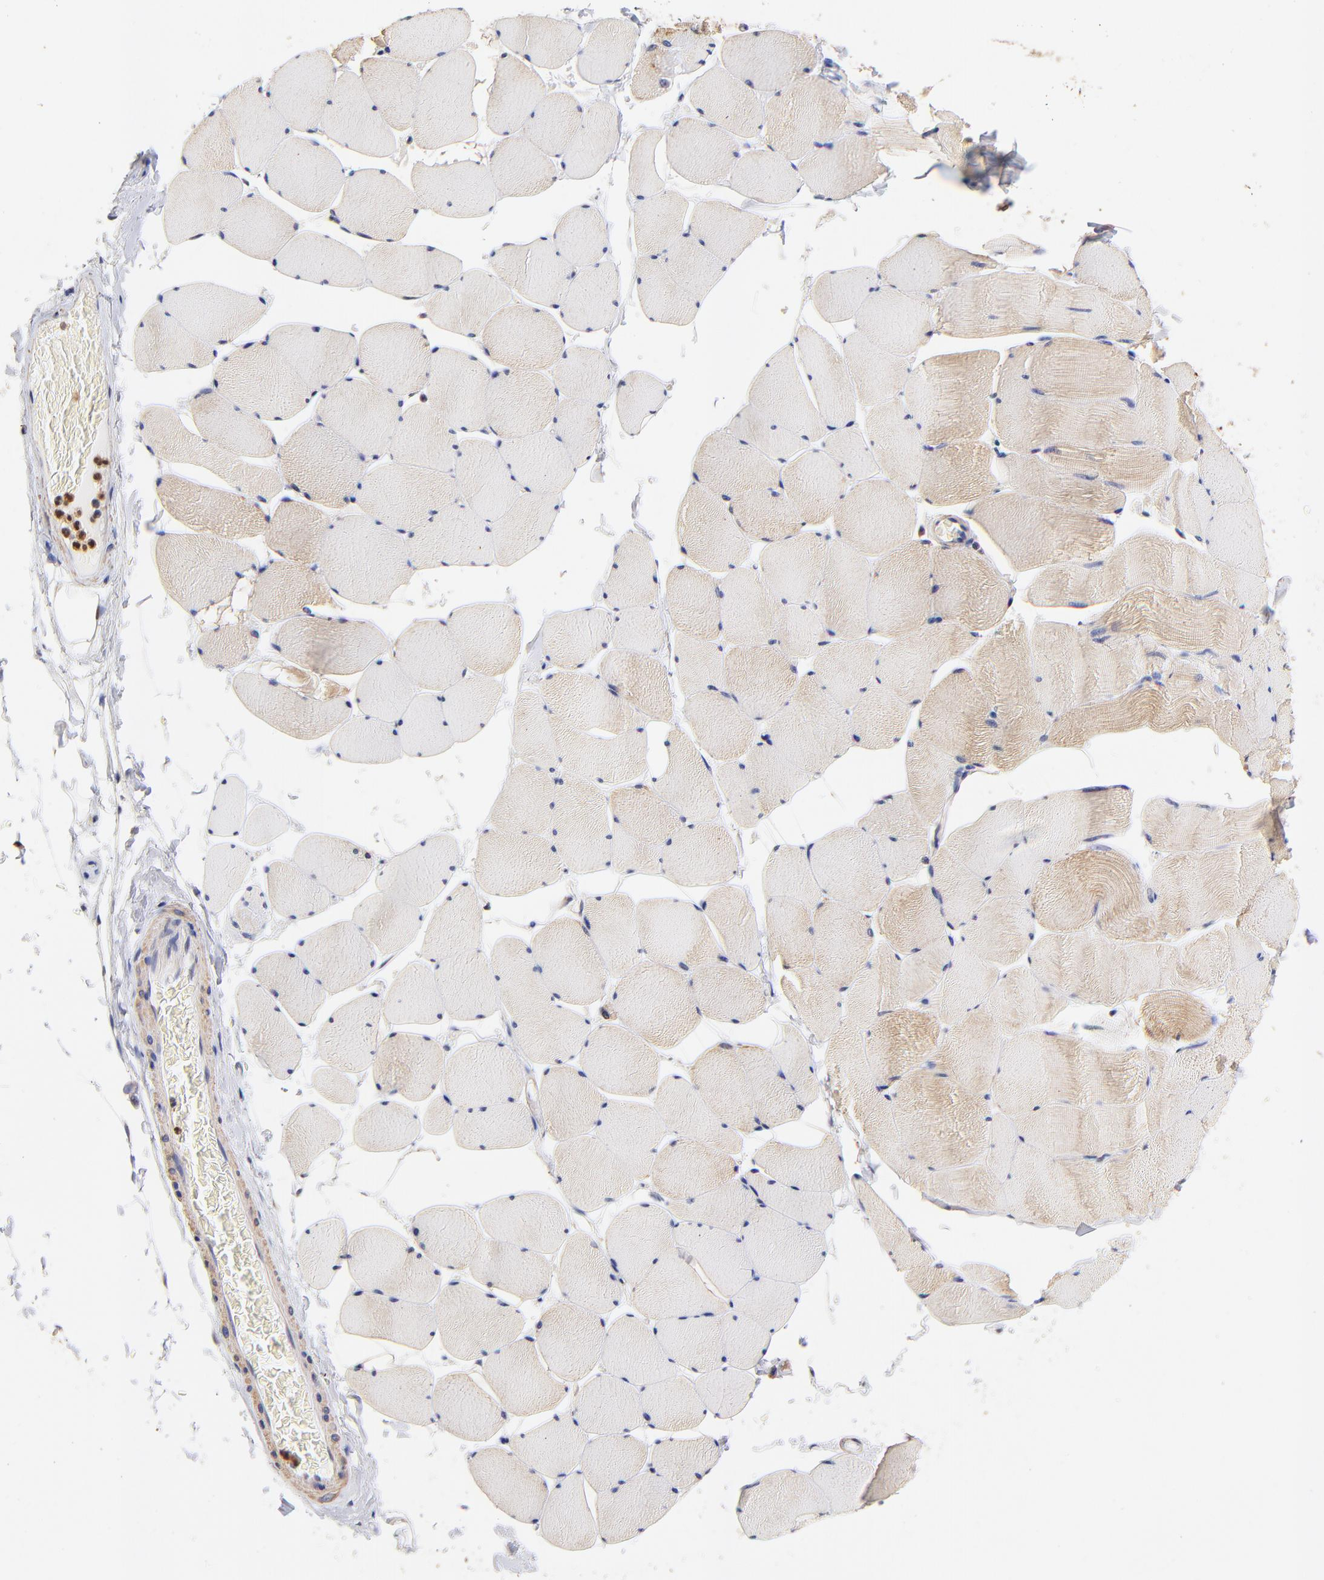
{"staining": {"intensity": "moderate", "quantity": "25%-75%", "location": "cytoplasmic/membranous"}, "tissue": "skeletal muscle", "cell_type": "Myocytes", "image_type": "normal", "snomed": [{"axis": "morphology", "description": "Normal tissue, NOS"}, {"axis": "topography", "description": "Skeletal muscle"}], "caption": "Immunohistochemistry micrograph of normal skeletal muscle stained for a protein (brown), which reveals medium levels of moderate cytoplasmic/membranous staining in about 25%-75% of myocytes.", "gene": "BBOF1", "patient": {"sex": "male", "age": 62}}